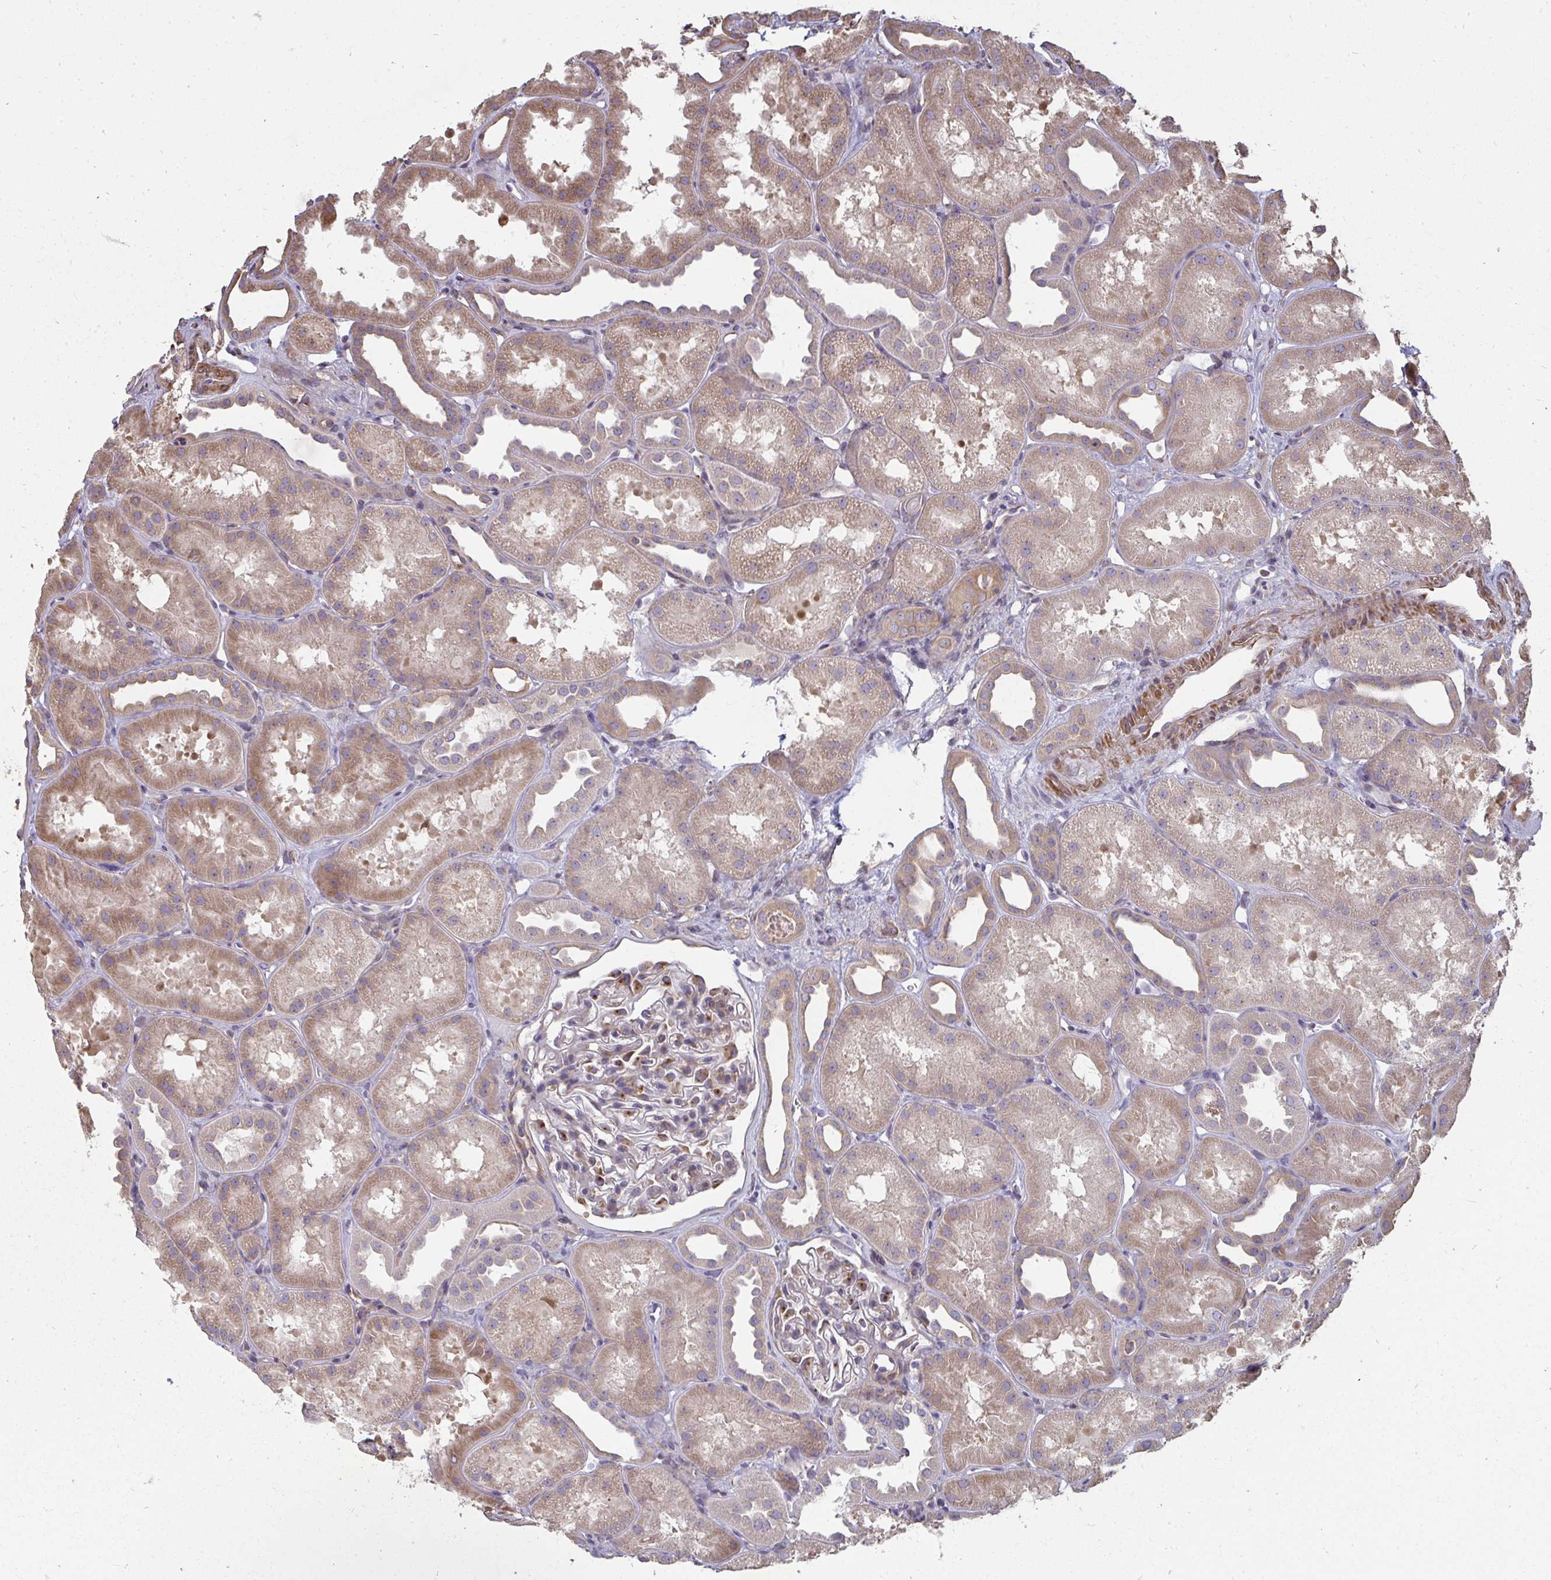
{"staining": {"intensity": "moderate", "quantity": "<25%", "location": "cytoplasmic/membranous"}, "tissue": "kidney", "cell_type": "Cells in glomeruli", "image_type": "normal", "snomed": [{"axis": "morphology", "description": "Normal tissue, NOS"}, {"axis": "topography", "description": "Kidney"}], "caption": "An image of human kidney stained for a protein displays moderate cytoplasmic/membranous brown staining in cells in glomeruli. (Brightfield microscopy of DAB IHC at high magnification).", "gene": "ZFYVE28", "patient": {"sex": "male", "age": 61}}